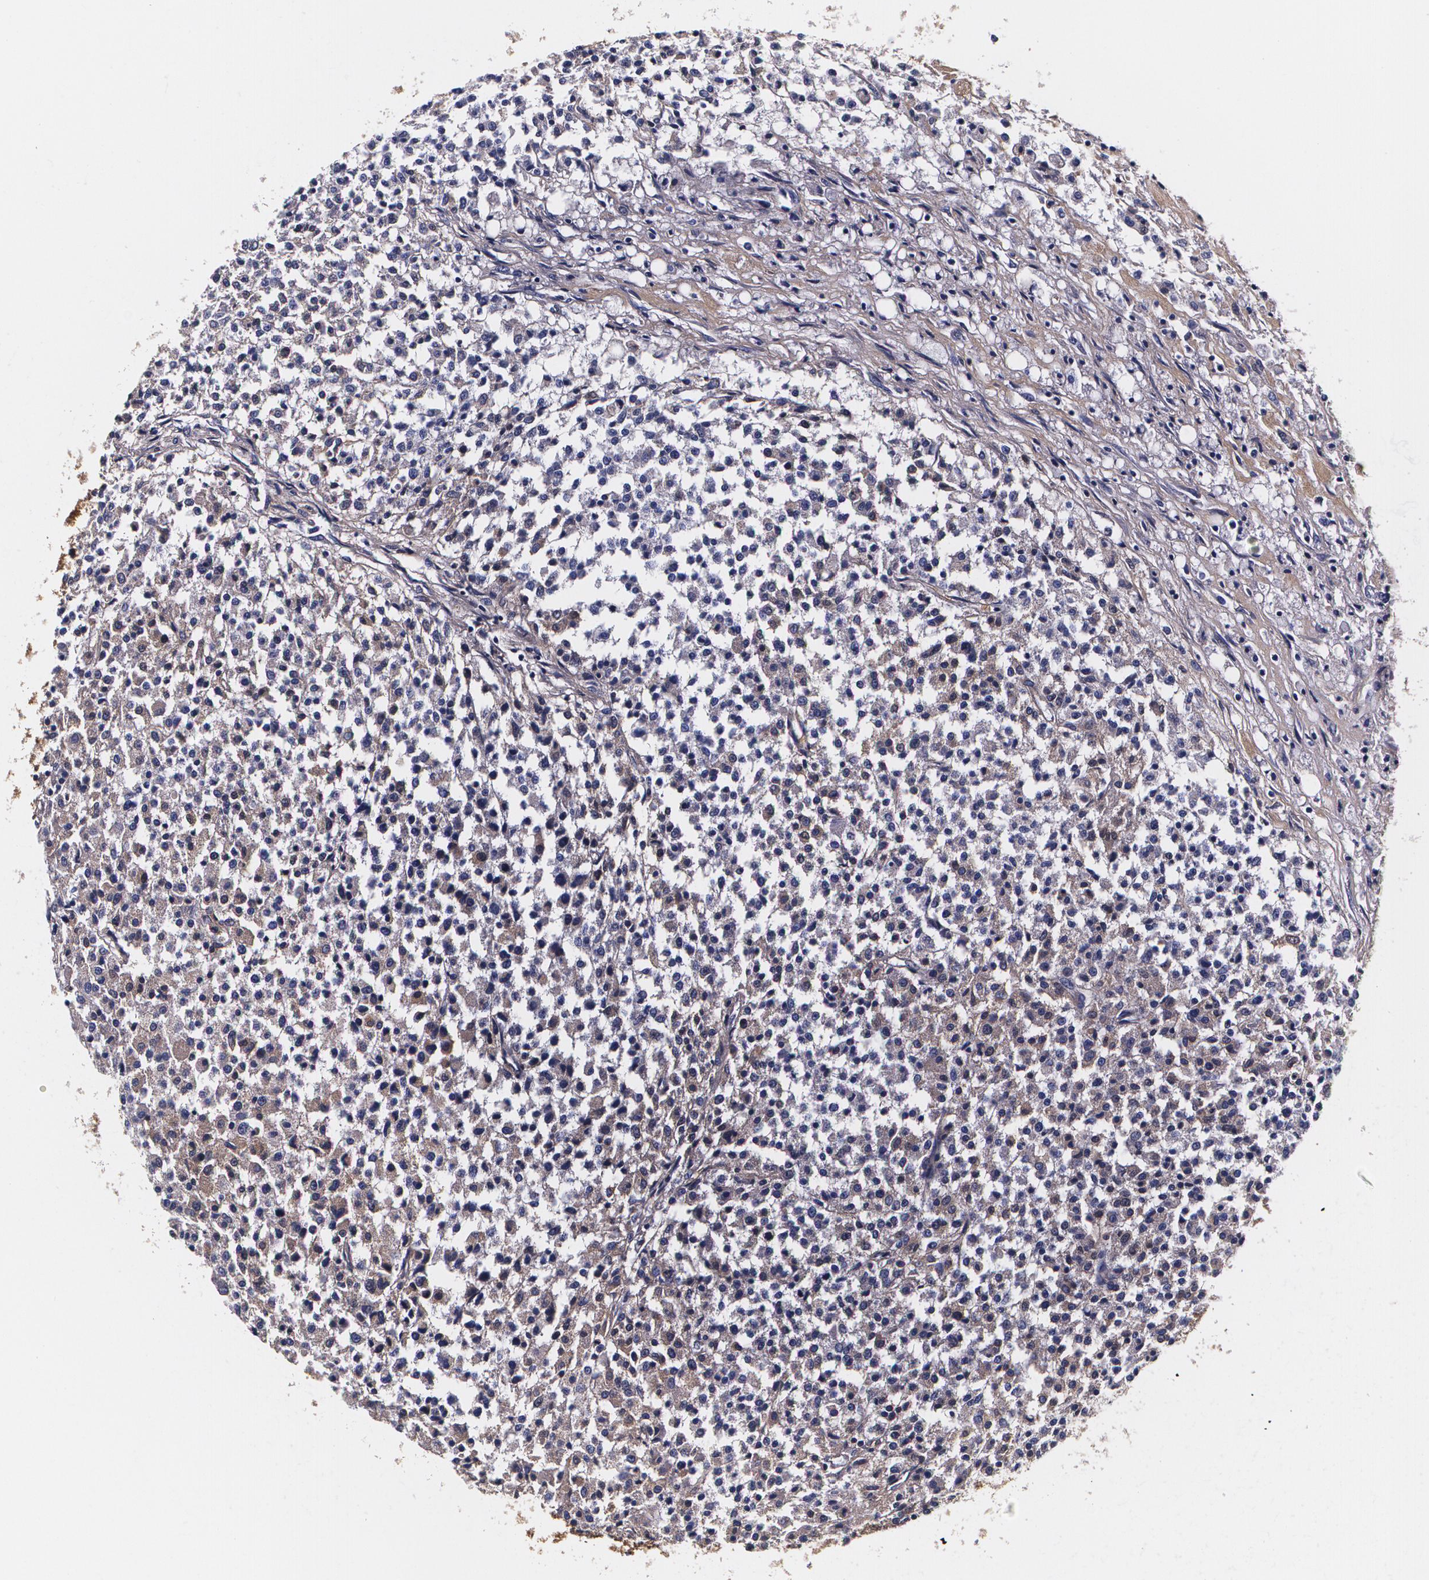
{"staining": {"intensity": "weak", "quantity": "<25%", "location": "cytoplasmic/membranous"}, "tissue": "testis cancer", "cell_type": "Tumor cells", "image_type": "cancer", "snomed": [{"axis": "morphology", "description": "Seminoma, NOS"}, {"axis": "topography", "description": "Testis"}], "caption": "Testis seminoma was stained to show a protein in brown. There is no significant expression in tumor cells.", "gene": "TTR", "patient": {"sex": "male", "age": 59}}